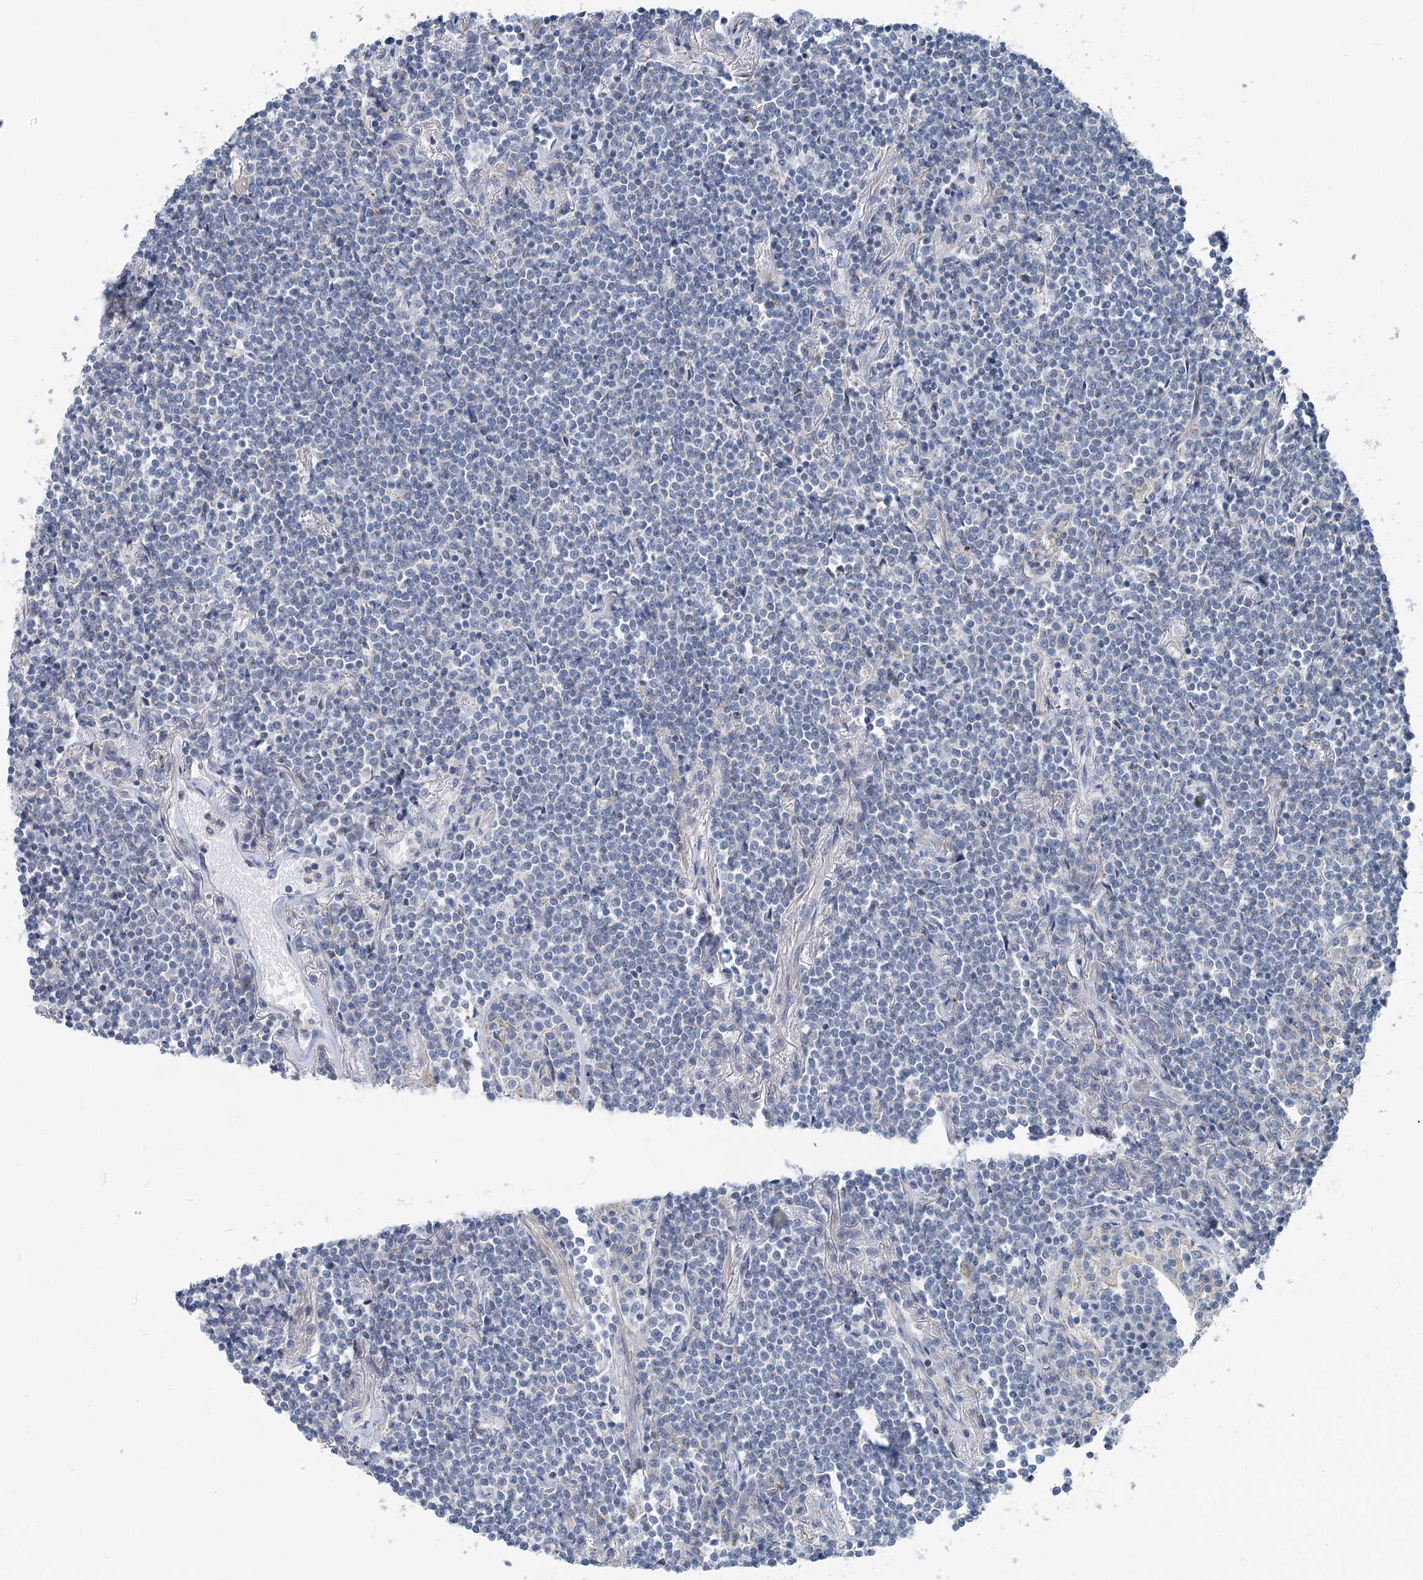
{"staining": {"intensity": "negative", "quantity": "none", "location": "none"}, "tissue": "lymphoma", "cell_type": "Tumor cells", "image_type": "cancer", "snomed": [{"axis": "morphology", "description": "Malignant lymphoma, non-Hodgkin's type, Low grade"}, {"axis": "topography", "description": "Lung"}], "caption": "An immunohistochemistry photomicrograph of lymphoma is shown. There is no staining in tumor cells of lymphoma.", "gene": "MARK2", "patient": {"sex": "female", "age": 71}}